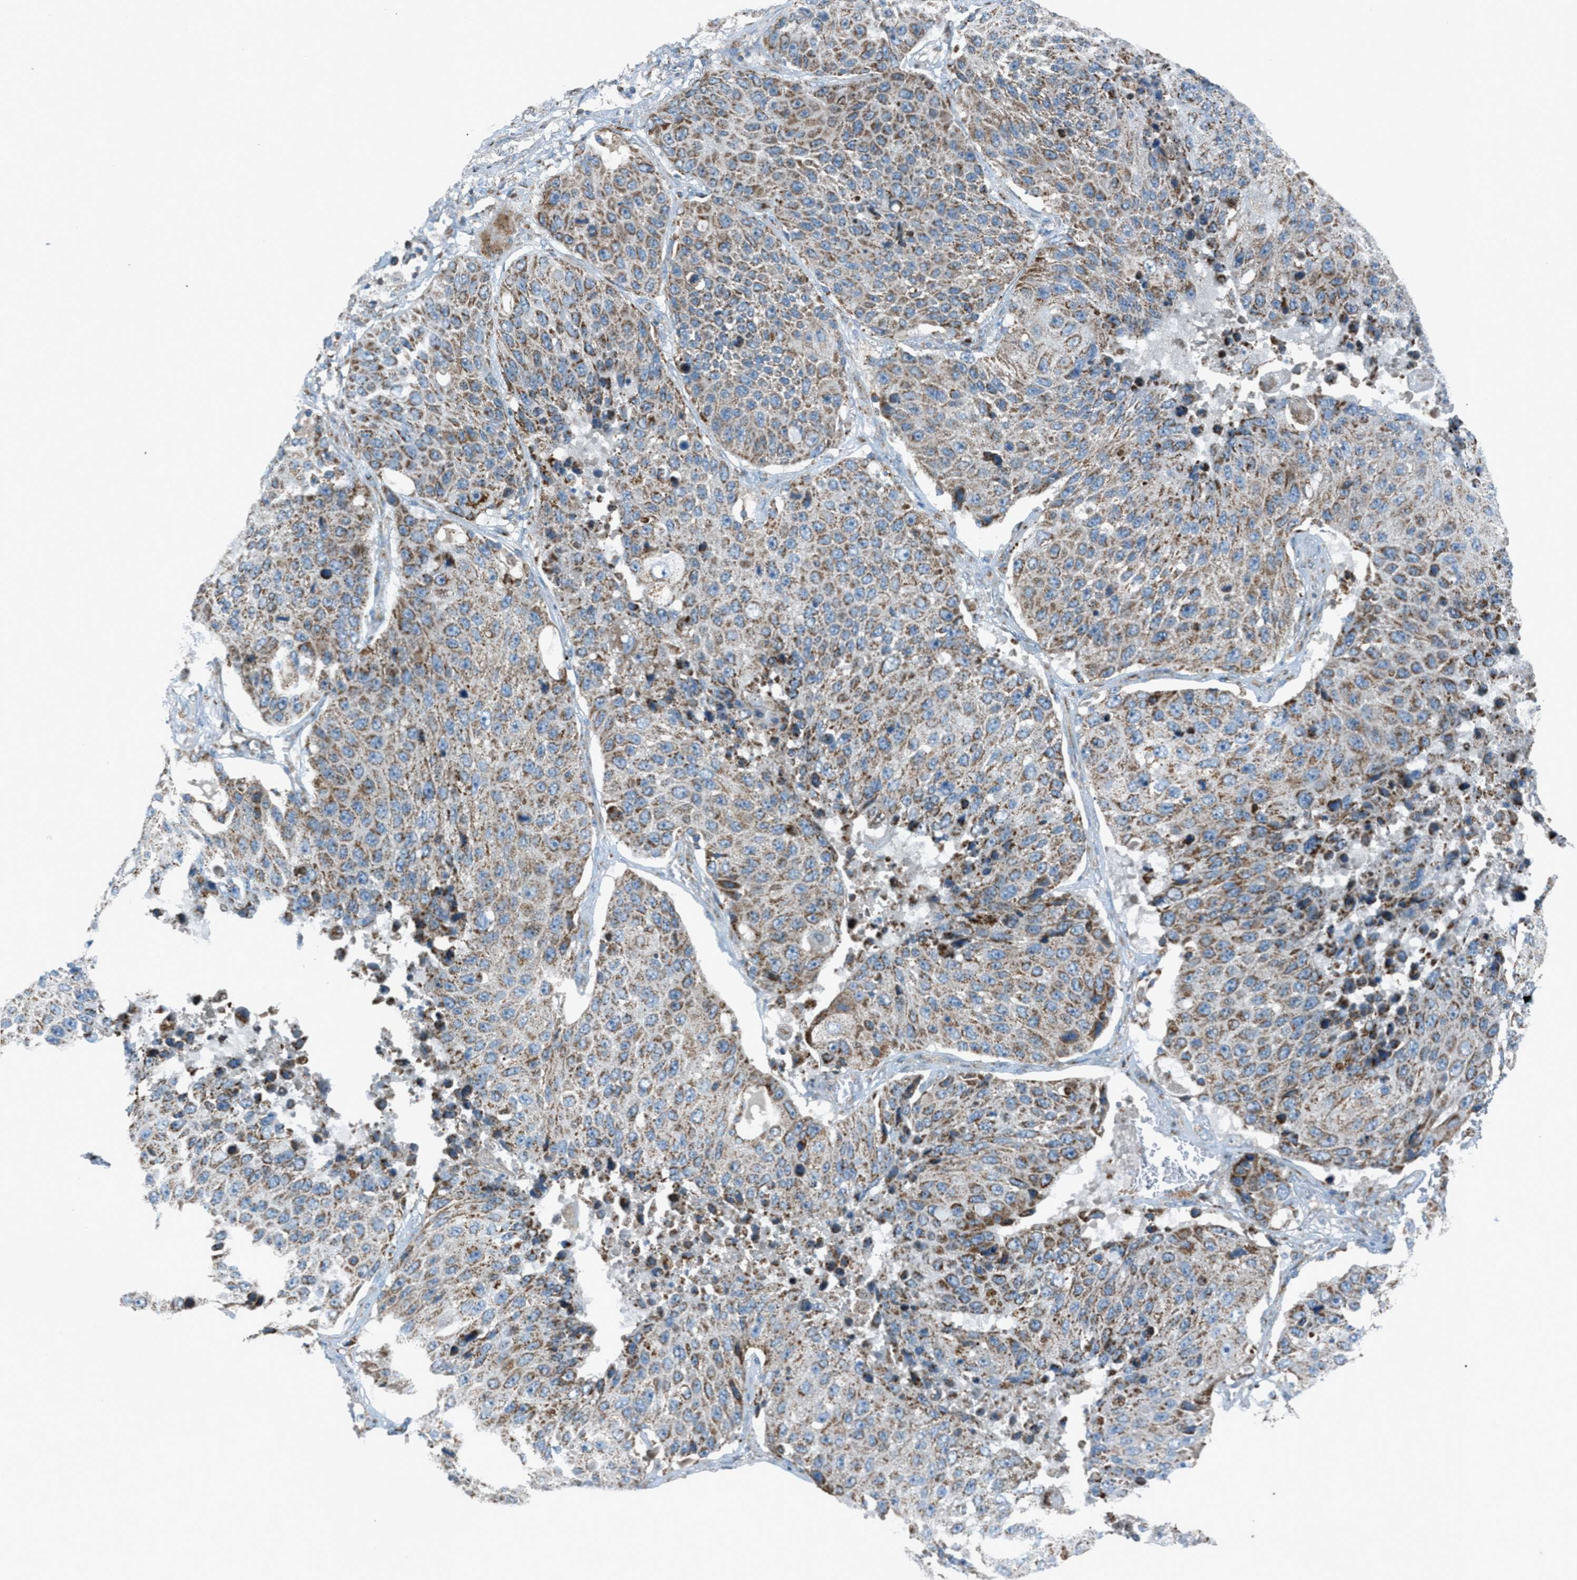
{"staining": {"intensity": "weak", "quantity": ">75%", "location": "cytoplasmic/membranous"}, "tissue": "lung cancer", "cell_type": "Tumor cells", "image_type": "cancer", "snomed": [{"axis": "morphology", "description": "Squamous cell carcinoma, NOS"}, {"axis": "topography", "description": "Lung"}], "caption": "A brown stain shows weak cytoplasmic/membranous expression of a protein in human lung cancer (squamous cell carcinoma) tumor cells. (IHC, brightfield microscopy, high magnification).", "gene": "BCKDK", "patient": {"sex": "male", "age": 61}}